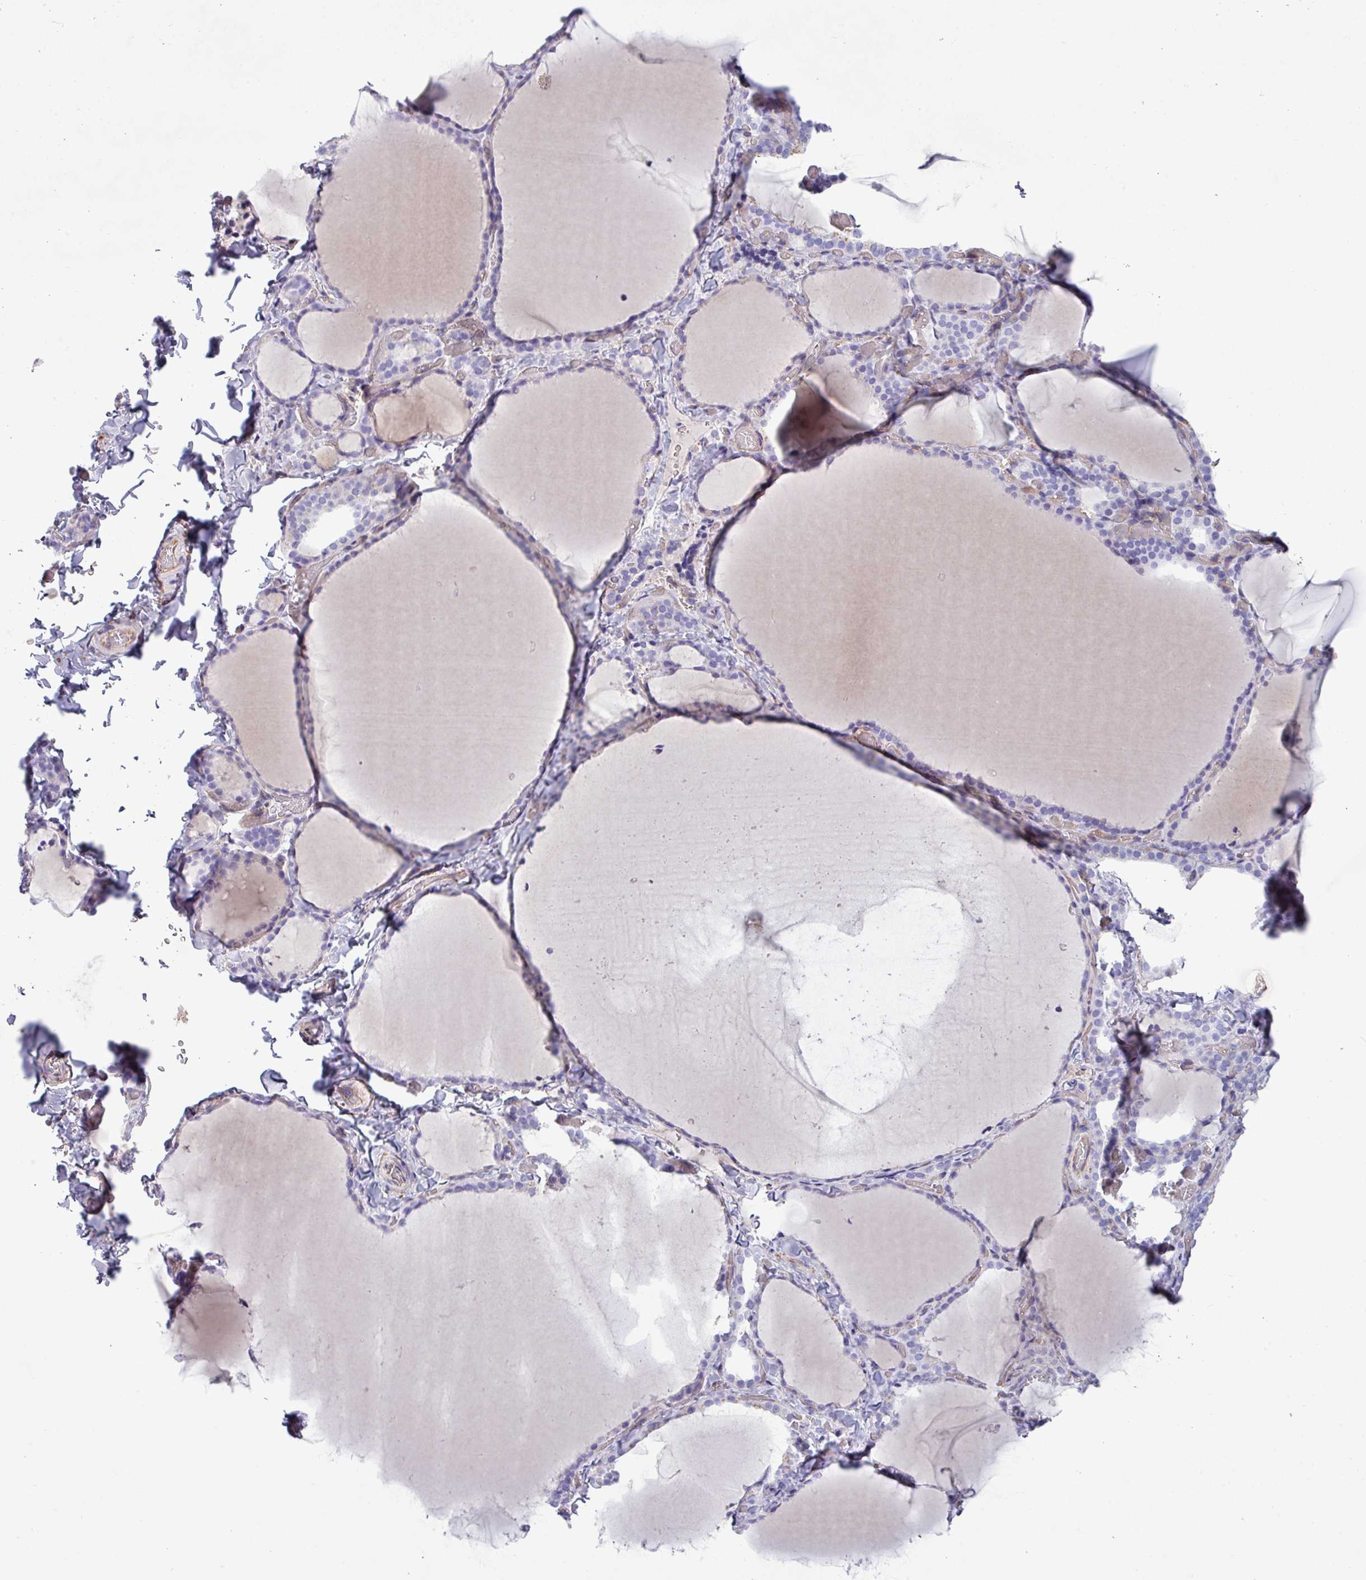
{"staining": {"intensity": "negative", "quantity": "none", "location": "none"}, "tissue": "thyroid gland", "cell_type": "Glandular cells", "image_type": "normal", "snomed": [{"axis": "morphology", "description": "Normal tissue, NOS"}, {"axis": "topography", "description": "Thyroid gland"}], "caption": "Thyroid gland stained for a protein using immunohistochemistry (IHC) demonstrates no positivity glandular cells.", "gene": "KIRREL3", "patient": {"sex": "female", "age": 22}}